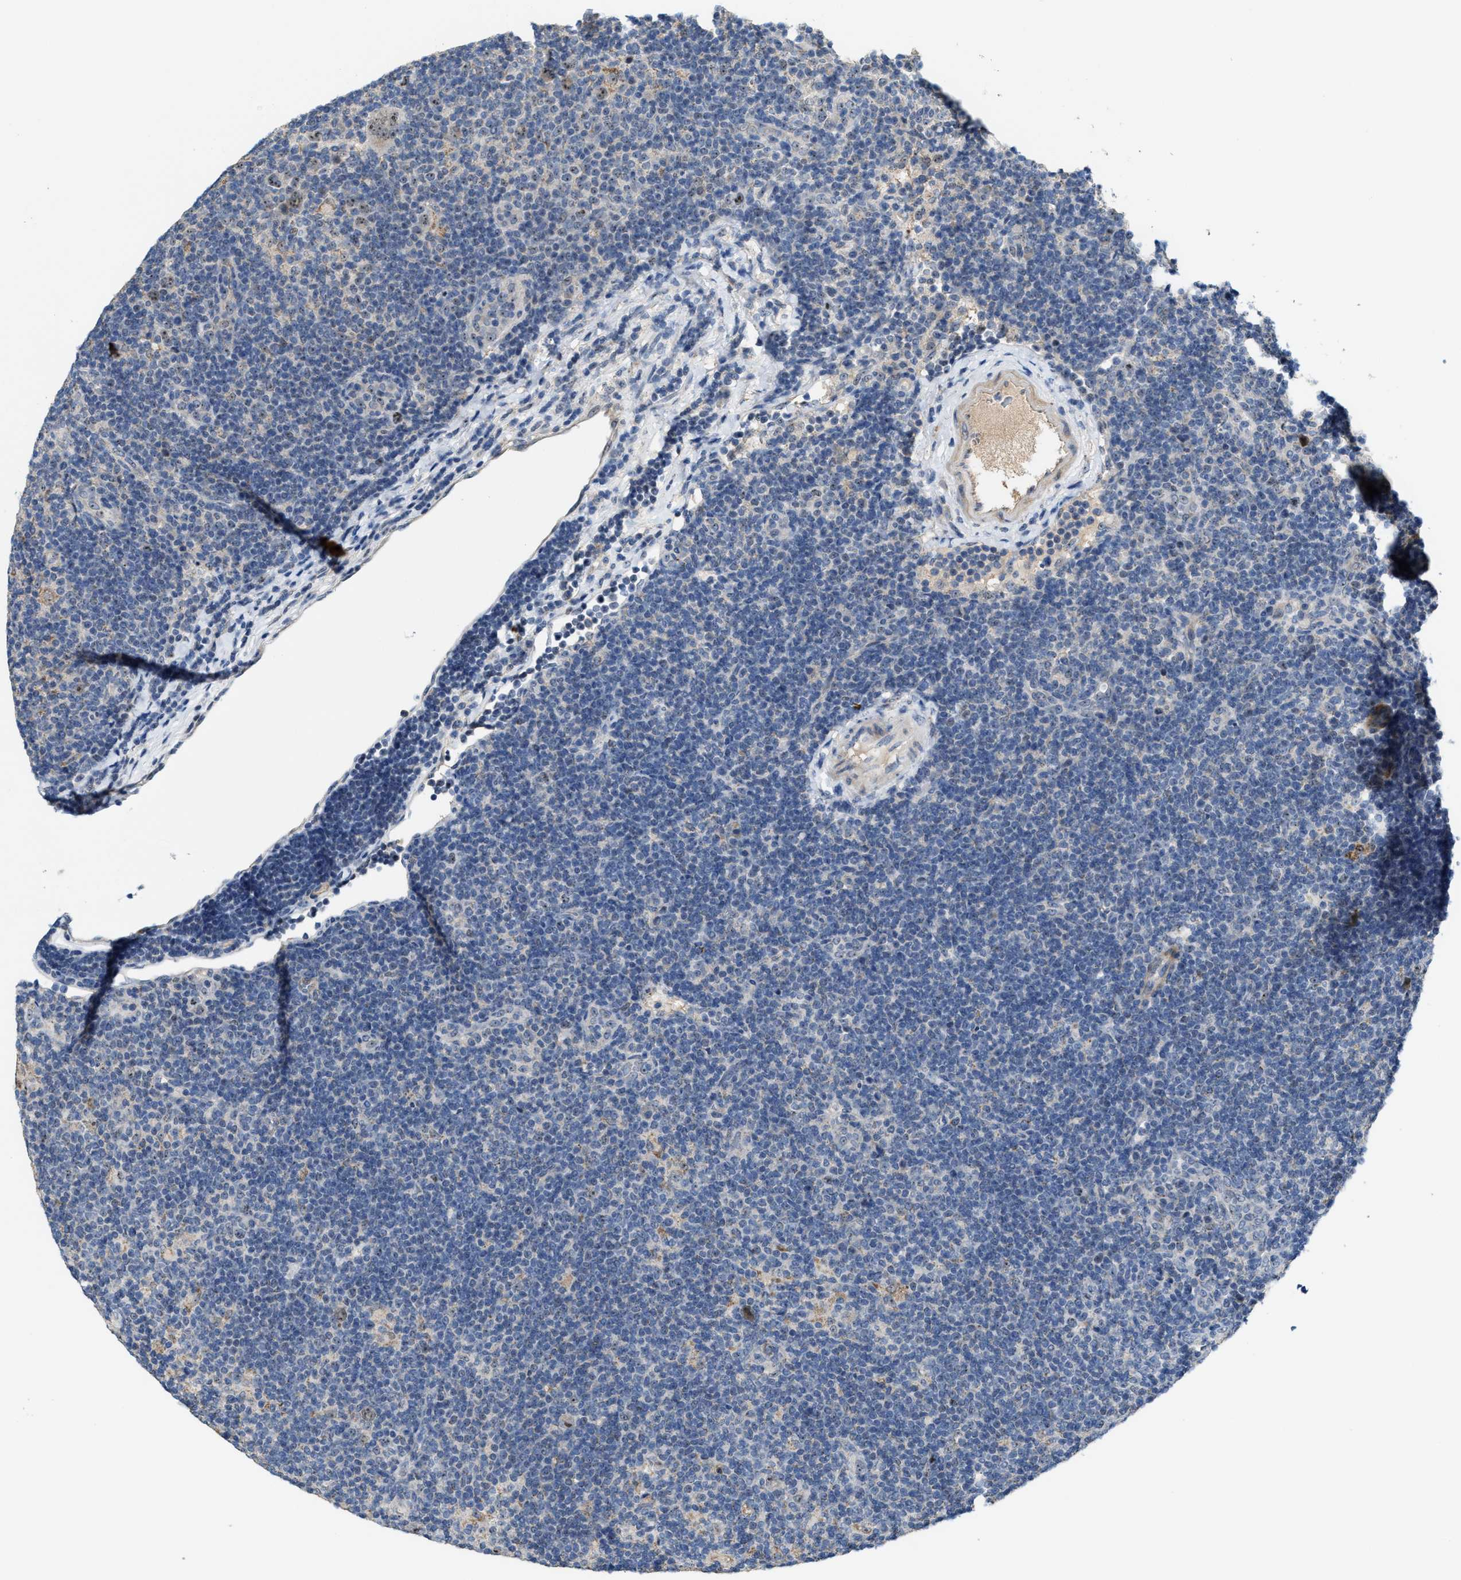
{"staining": {"intensity": "moderate", "quantity": "25%-75%", "location": "nuclear"}, "tissue": "lymphoma", "cell_type": "Tumor cells", "image_type": "cancer", "snomed": [{"axis": "morphology", "description": "Hodgkin's disease, NOS"}, {"axis": "topography", "description": "Lymph node"}], "caption": "DAB (3,3'-diaminobenzidine) immunohistochemical staining of human Hodgkin's disease exhibits moderate nuclear protein staining in about 25%-75% of tumor cells. Using DAB (brown) and hematoxylin (blue) stains, captured at high magnification using brightfield microscopy.", "gene": "ZNF783", "patient": {"sex": "female", "age": 57}}